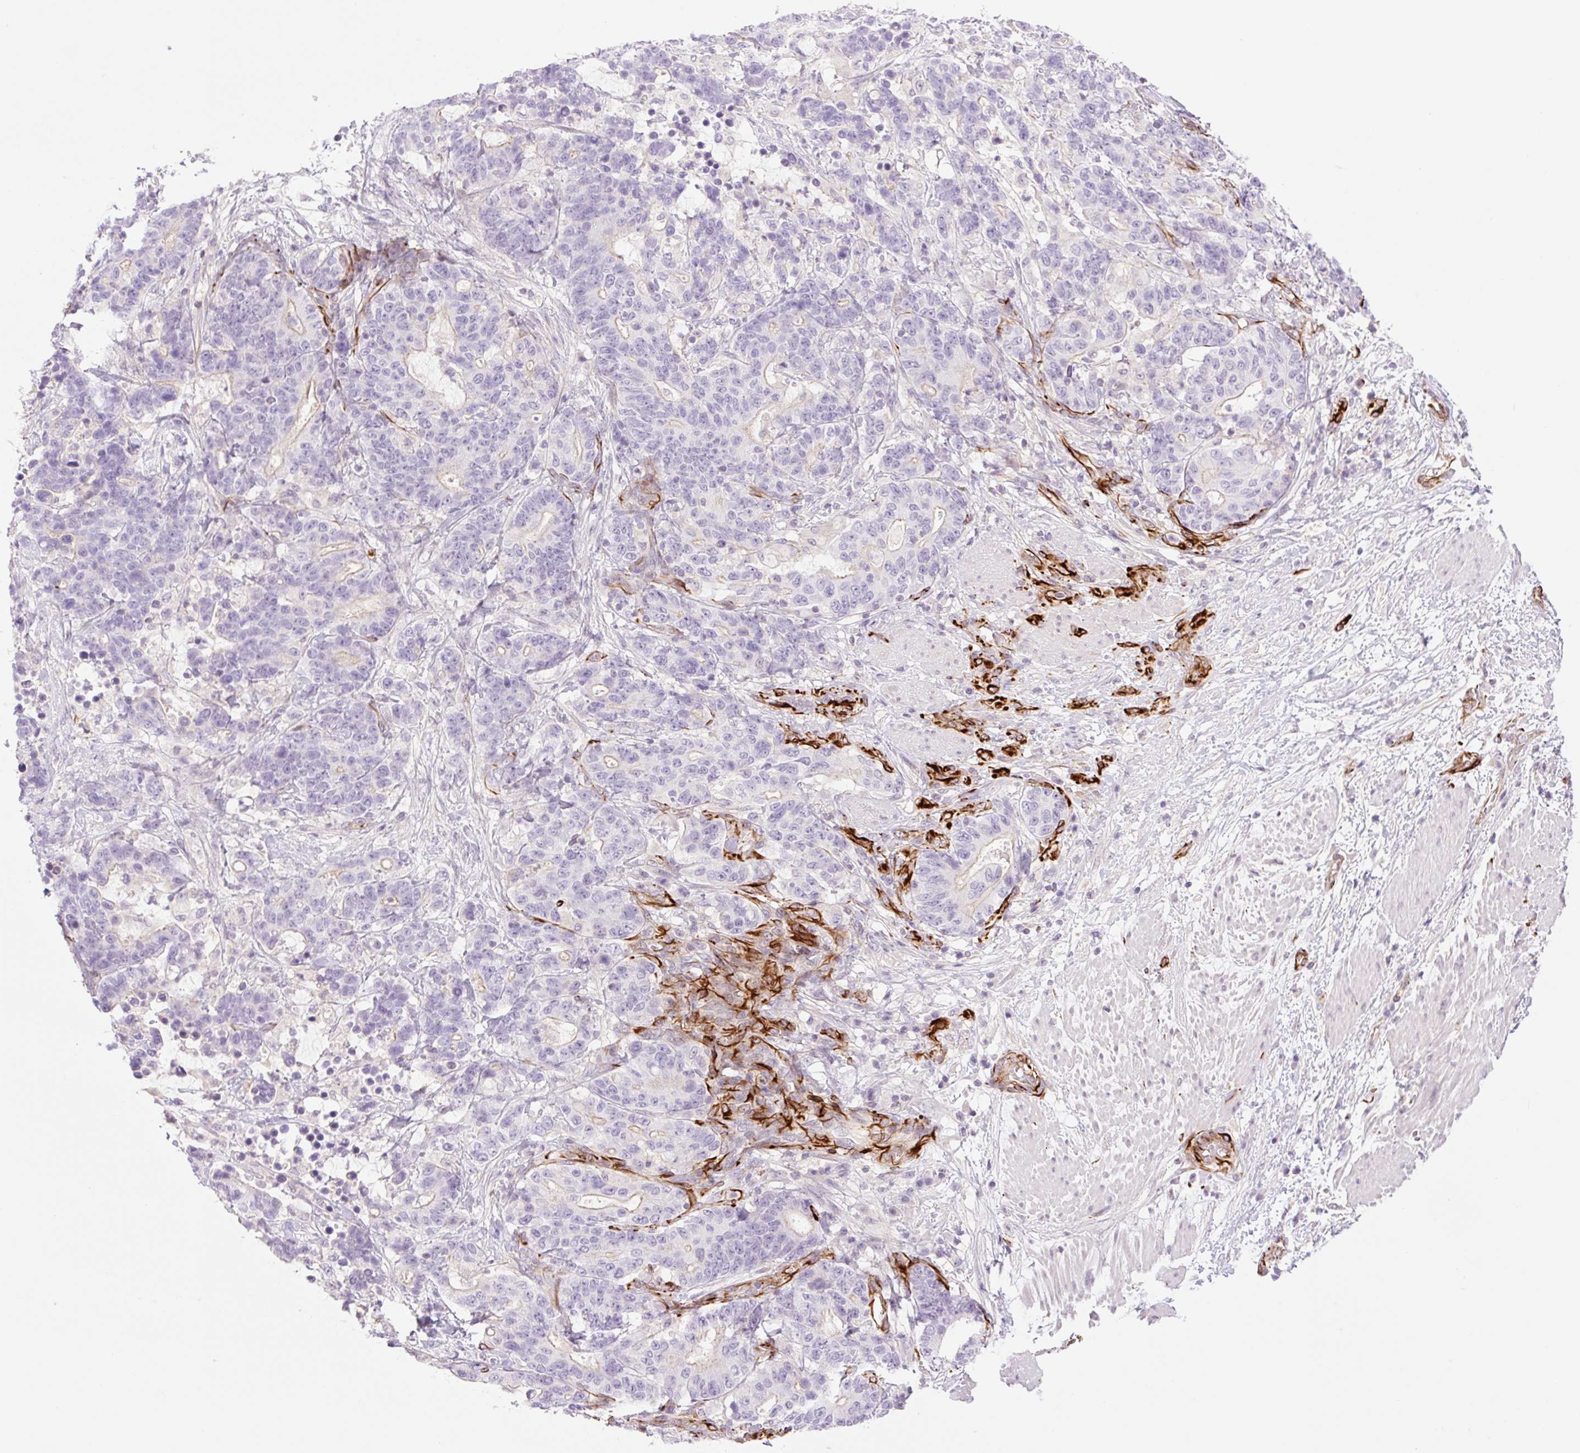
{"staining": {"intensity": "negative", "quantity": "none", "location": "none"}, "tissue": "stomach cancer", "cell_type": "Tumor cells", "image_type": "cancer", "snomed": [{"axis": "morphology", "description": "Normal tissue, NOS"}, {"axis": "morphology", "description": "Adenocarcinoma, NOS"}, {"axis": "topography", "description": "Stomach"}], "caption": "This histopathology image is of adenocarcinoma (stomach) stained with immunohistochemistry to label a protein in brown with the nuclei are counter-stained blue. There is no staining in tumor cells.", "gene": "ZFYVE21", "patient": {"sex": "female", "age": 64}}